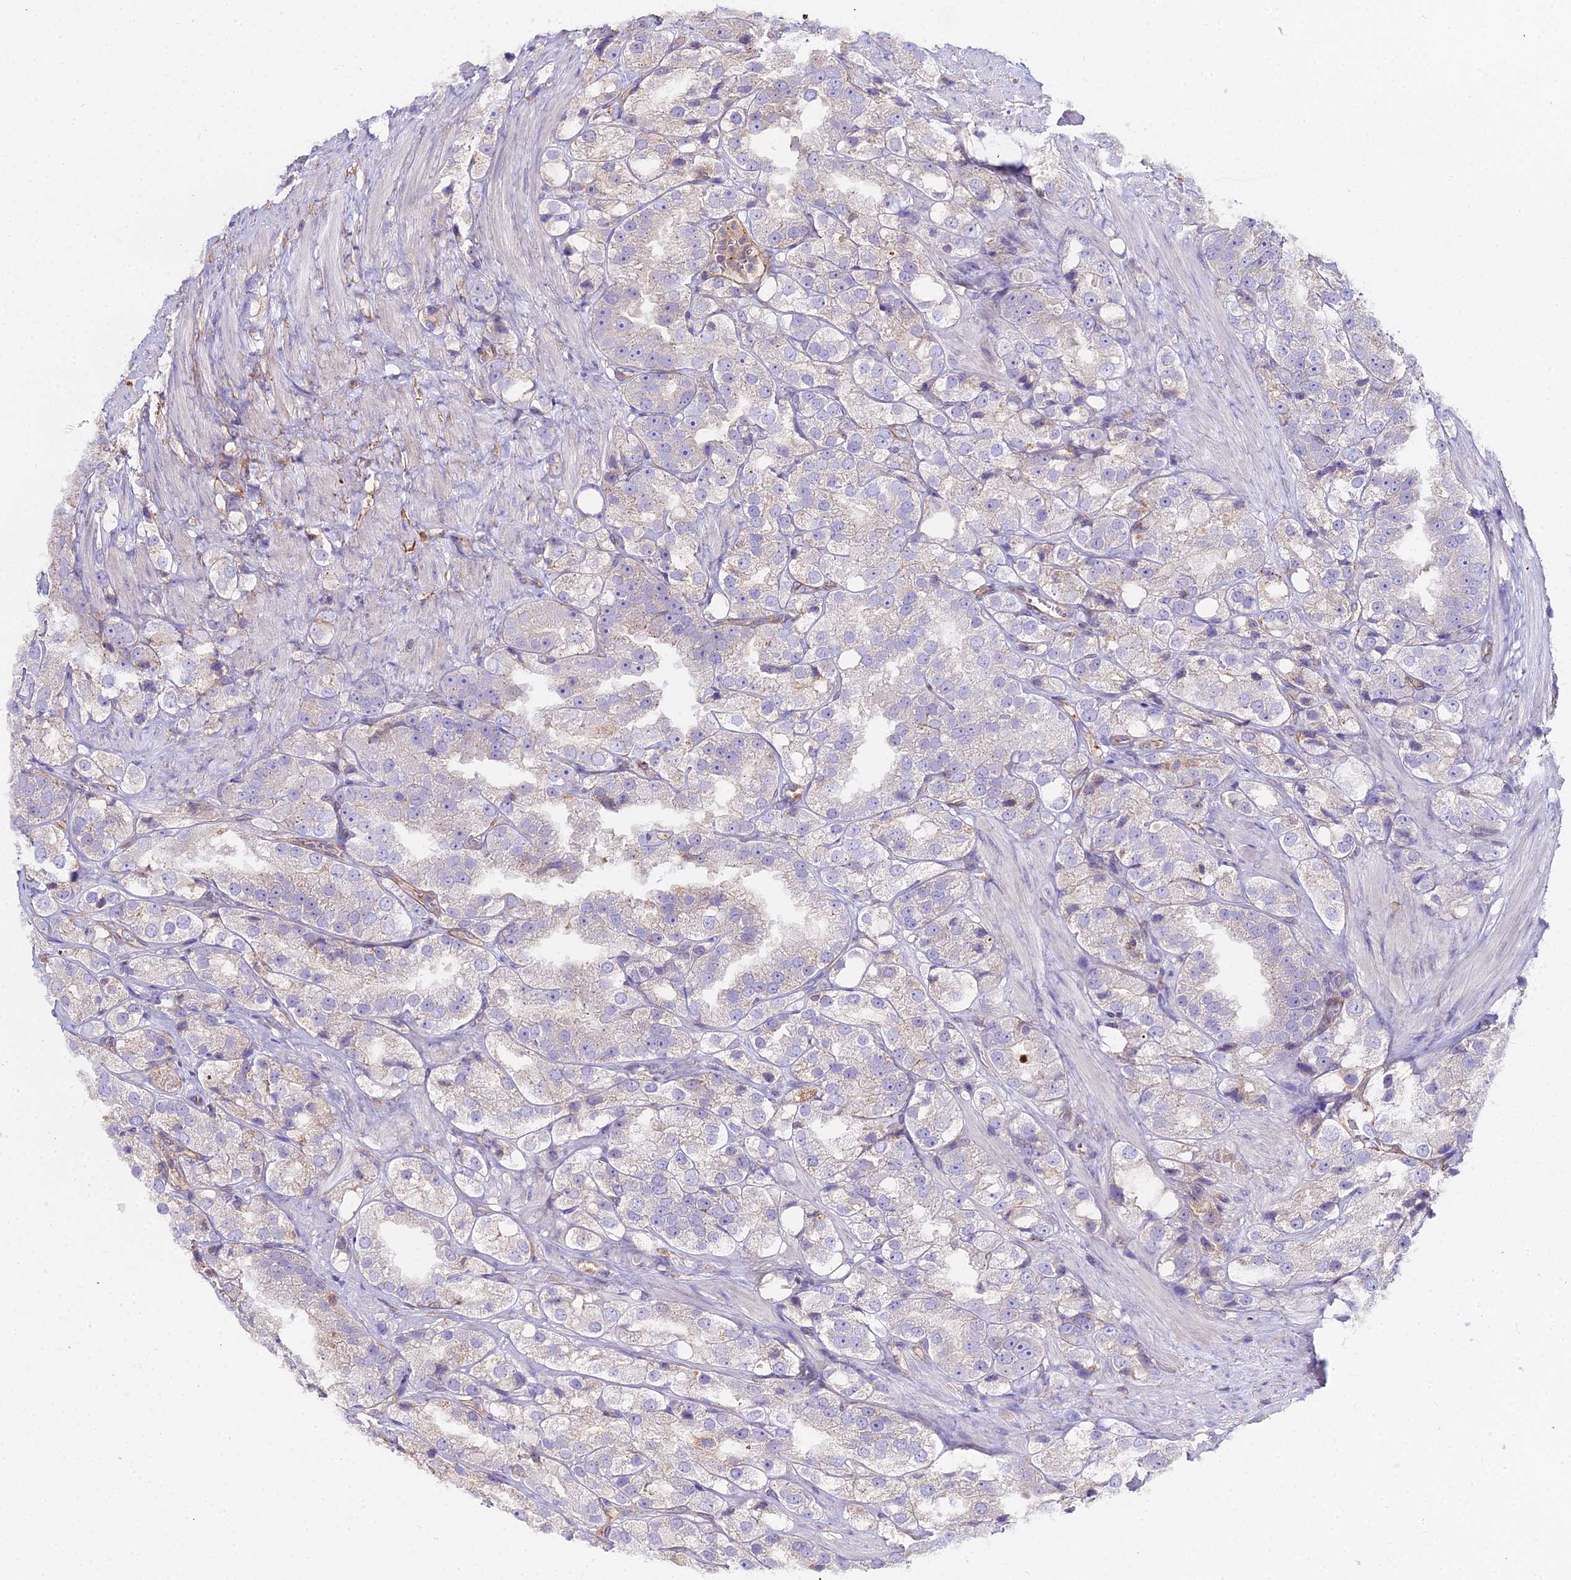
{"staining": {"intensity": "negative", "quantity": "none", "location": "none"}, "tissue": "prostate cancer", "cell_type": "Tumor cells", "image_type": "cancer", "snomed": [{"axis": "morphology", "description": "Adenocarcinoma, NOS"}, {"axis": "topography", "description": "Prostate"}], "caption": "Immunohistochemistry histopathology image of neoplastic tissue: human prostate cancer (adenocarcinoma) stained with DAB shows no significant protein expression in tumor cells. The staining was performed using DAB (3,3'-diaminobenzidine) to visualize the protein expression in brown, while the nuclei were stained in blue with hematoxylin (Magnification: 20x).", "gene": "GLYAT", "patient": {"sex": "male", "age": 79}}